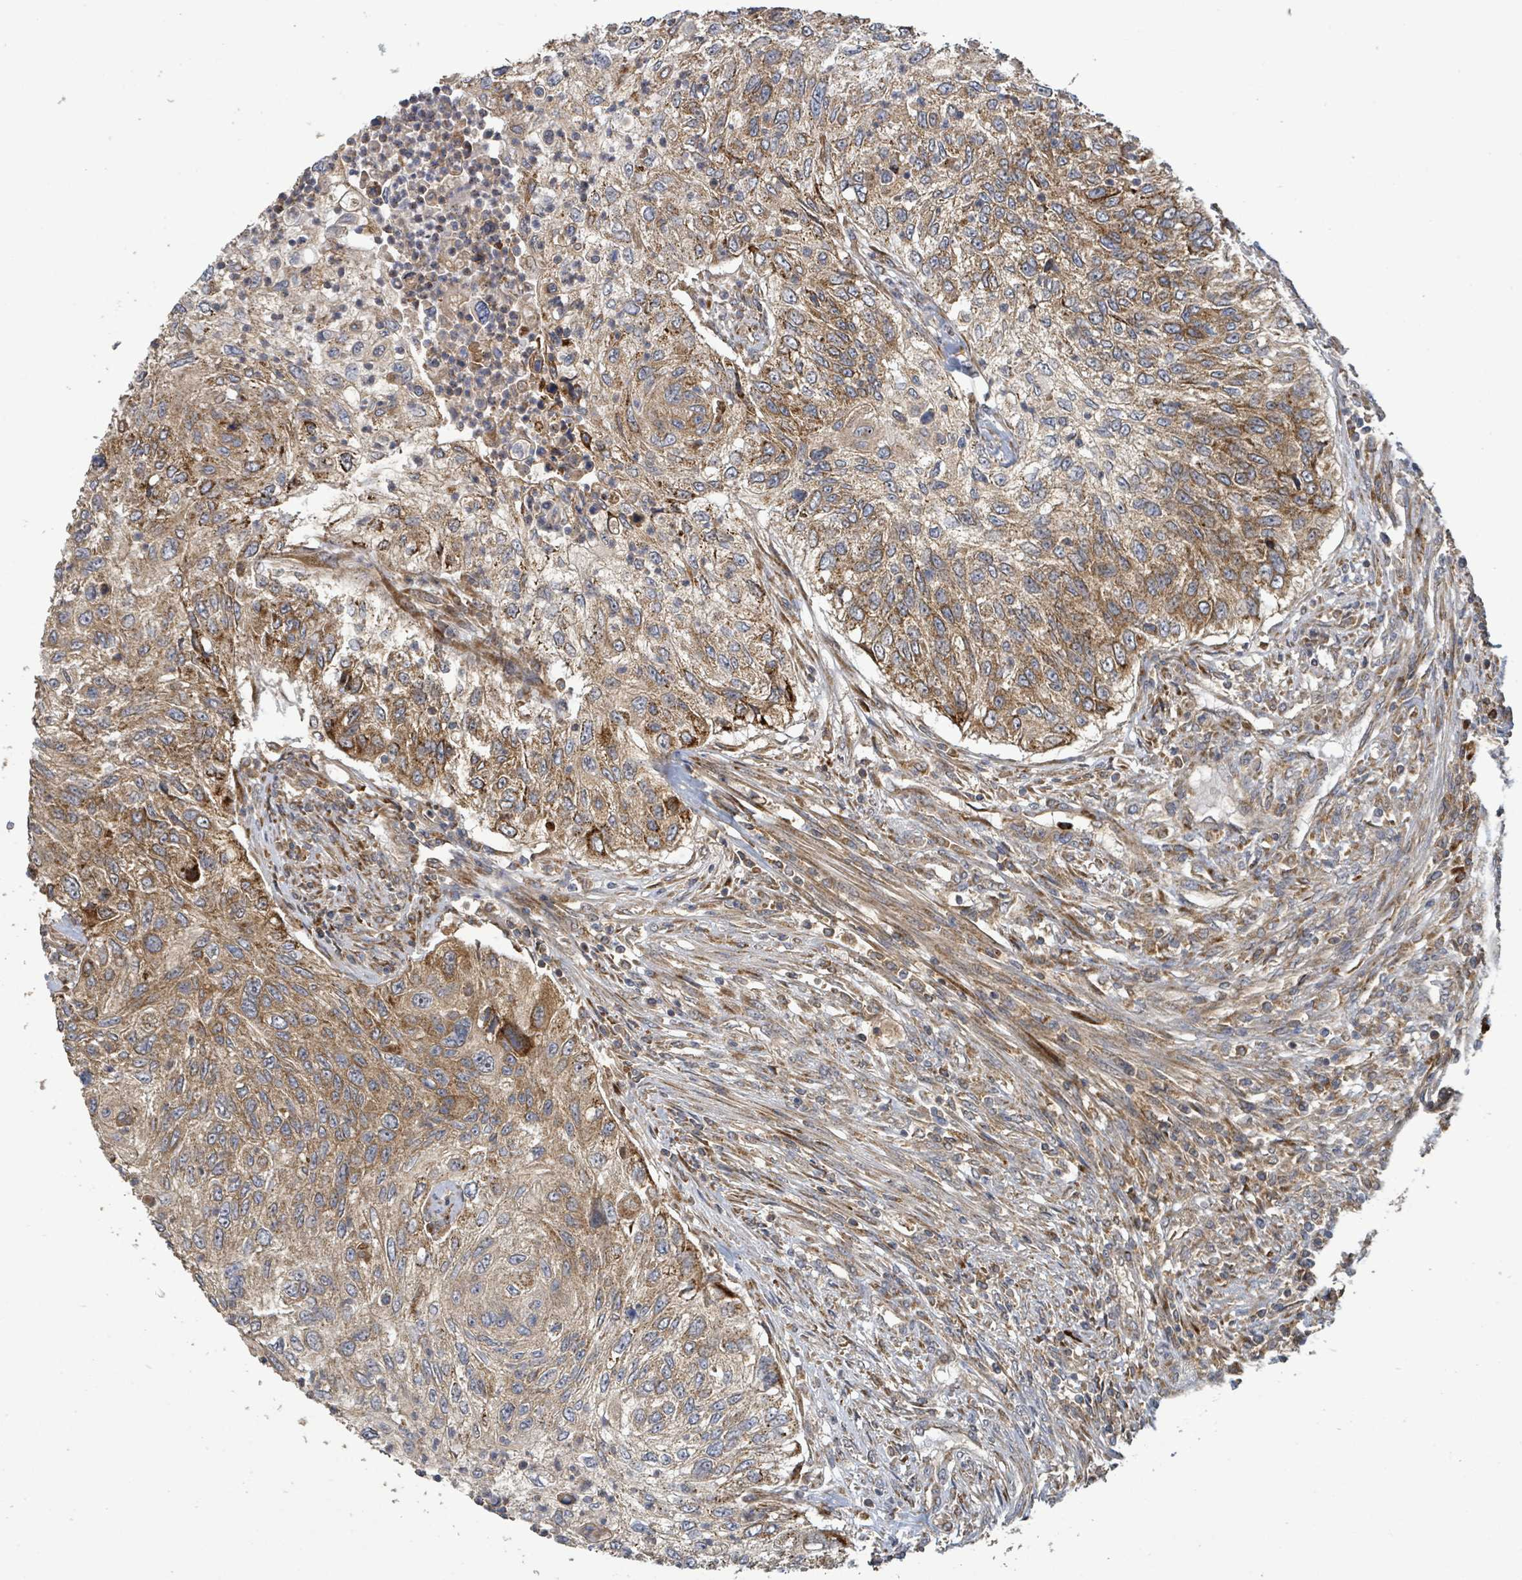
{"staining": {"intensity": "moderate", "quantity": ">75%", "location": "cytoplasmic/membranous"}, "tissue": "urothelial cancer", "cell_type": "Tumor cells", "image_type": "cancer", "snomed": [{"axis": "morphology", "description": "Urothelial carcinoma, High grade"}, {"axis": "topography", "description": "Urinary bladder"}], "caption": "Approximately >75% of tumor cells in human urothelial carcinoma (high-grade) exhibit moderate cytoplasmic/membranous protein staining as visualized by brown immunohistochemical staining.", "gene": "STARD4", "patient": {"sex": "female", "age": 60}}